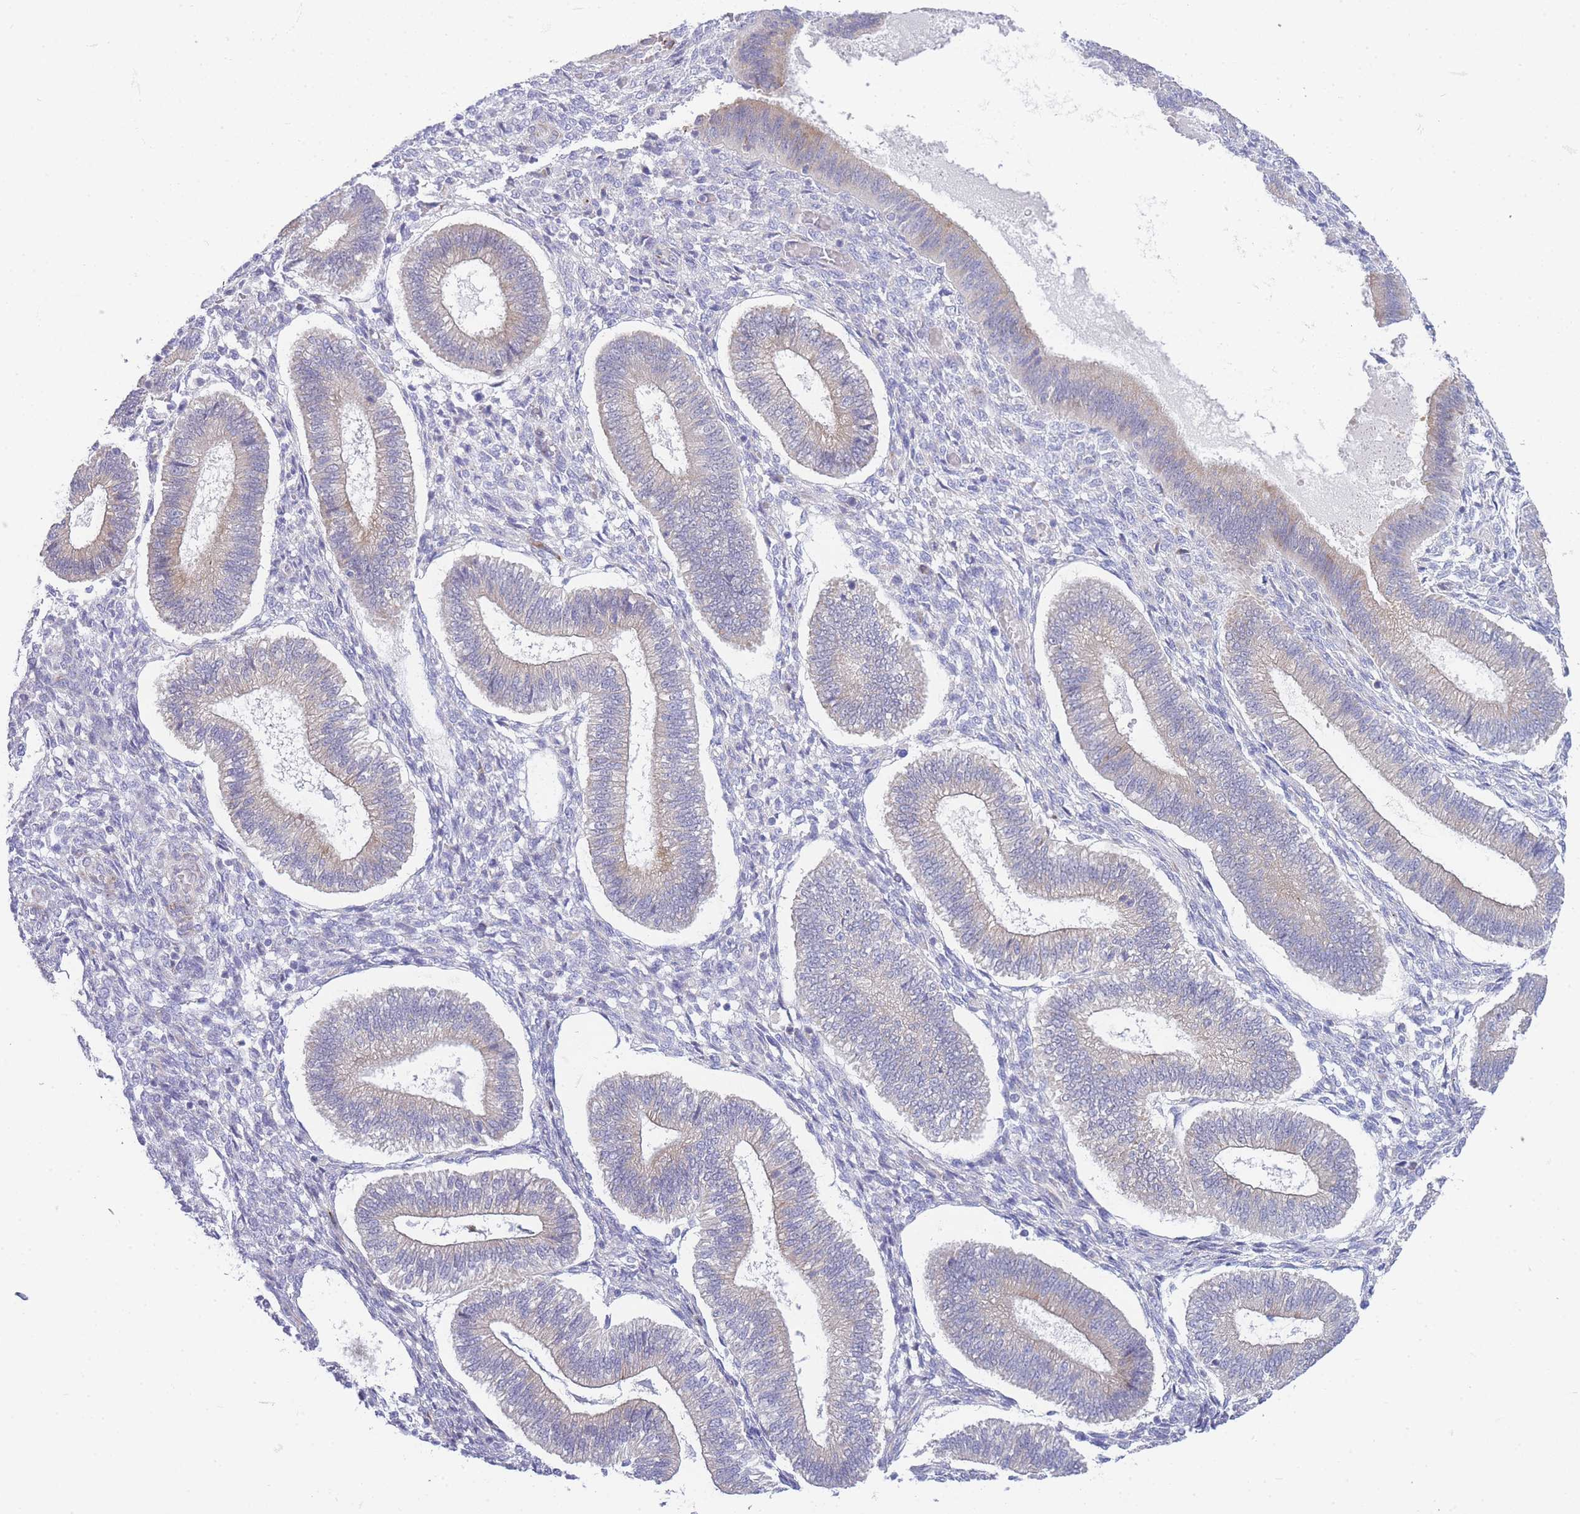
{"staining": {"intensity": "negative", "quantity": "none", "location": "none"}, "tissue": "endometrium", "cell_type": "Cells in endometrial stroma", "image_type": "normal", "snomed": [{"axis": "morphology", "description": "Normal tissue, NOS"}, {"axis": "topography", "description": "Endometrium"}], "caption": "DAB (3,3'-diaminobenzidine) immunohistochemical staining of benign human endometrium reveals no significant positivity in cells in endometrial stroma.", "gene": "ZNF510", "patient": {"sex": "female", "age": 25}}